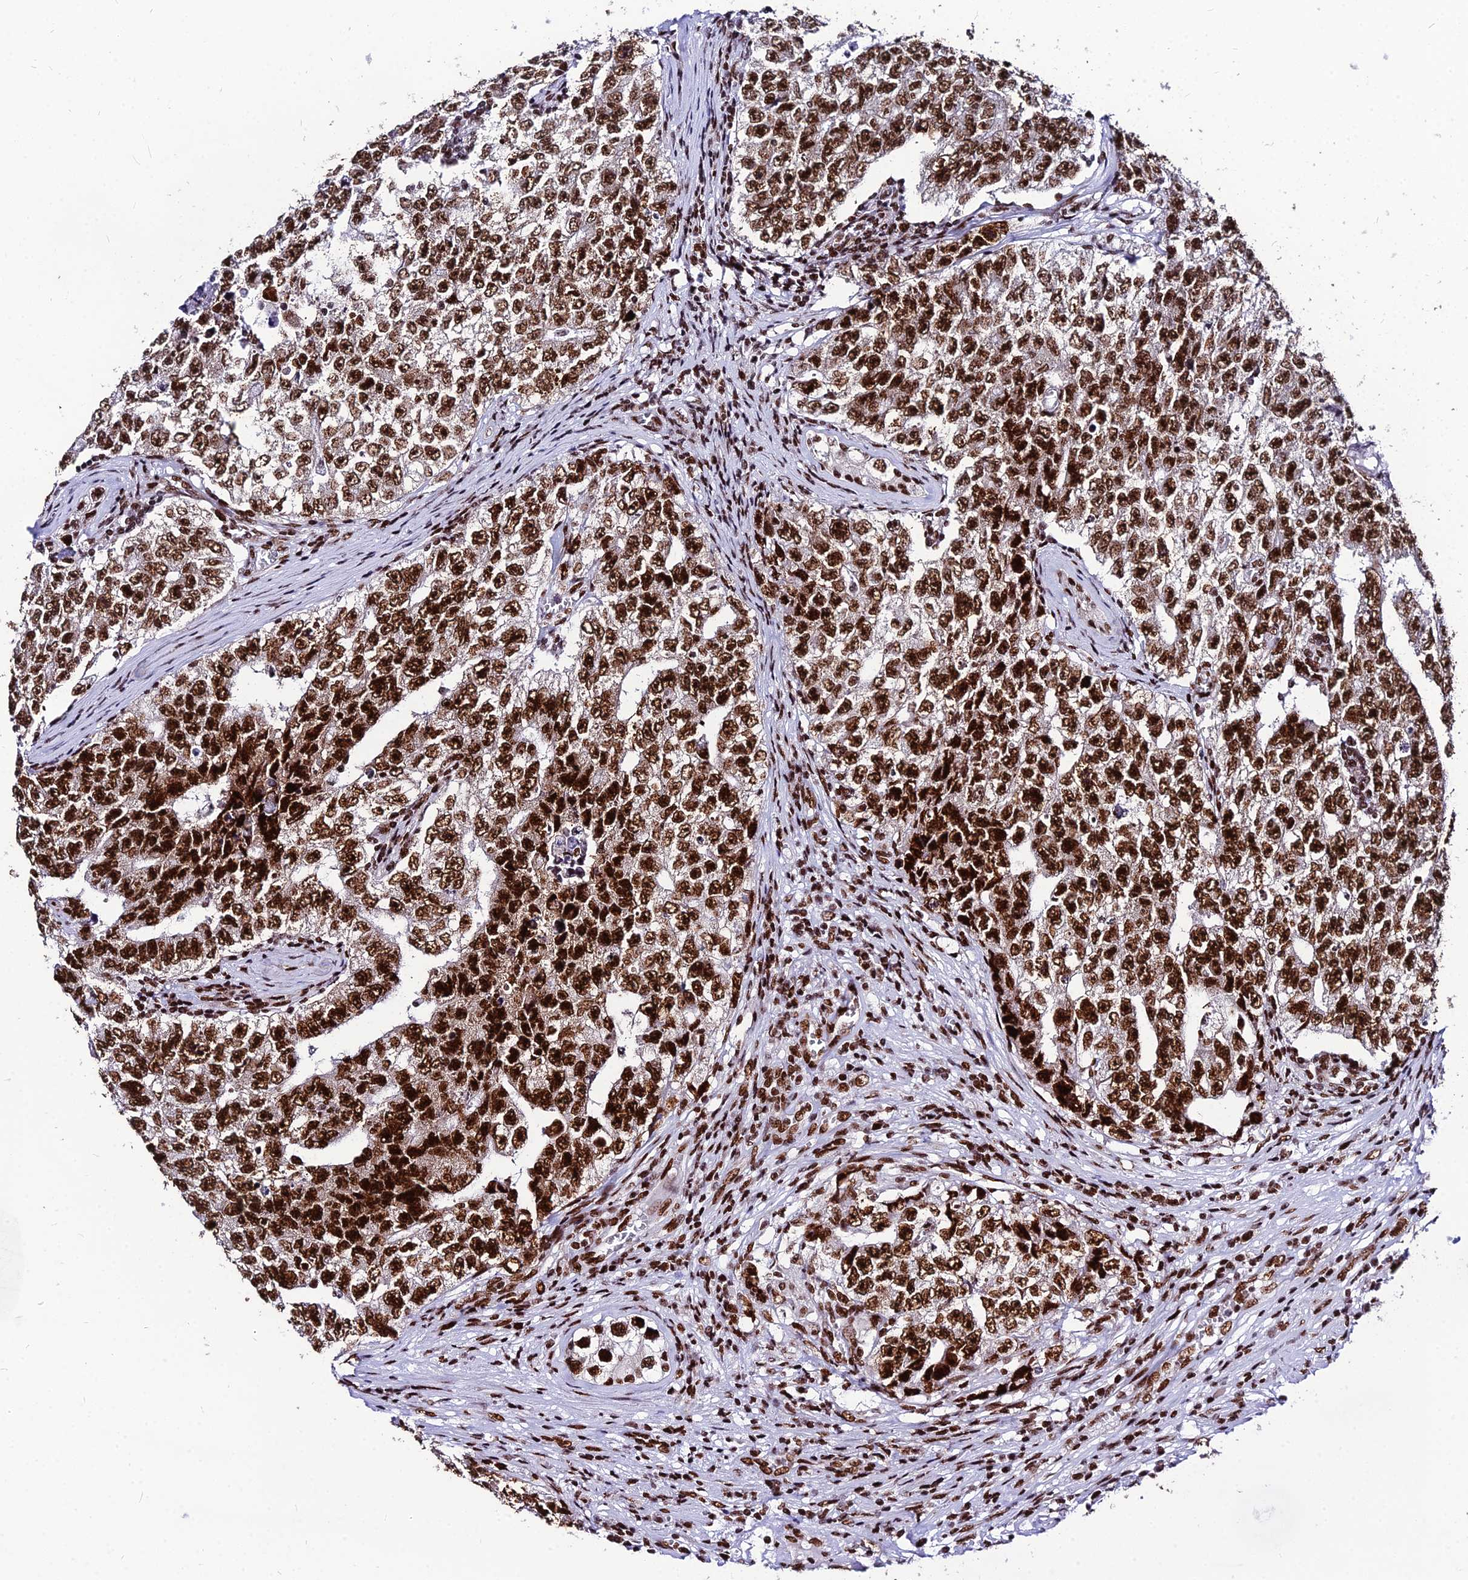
{"staining": {"intensity": "strong", "quantity": ">75%", "location": "nuclear"}, "tissue": "testis cancer", "cell_type": "Tumor cells", "image_type": "cancer", "snomed": [{"axis": "morphology", "description": "Carcinoma, Embryonal, NOS"}, {"axis": "topography", "description": "Testis"}], "caption": "Brown immunohistochemical staining in testis cancer demonstrates strong nuclear expression in approximately >75% of tumor cells.", "gene": "HNRNPH1", "patient": {"sex": "male", "age": 17}}